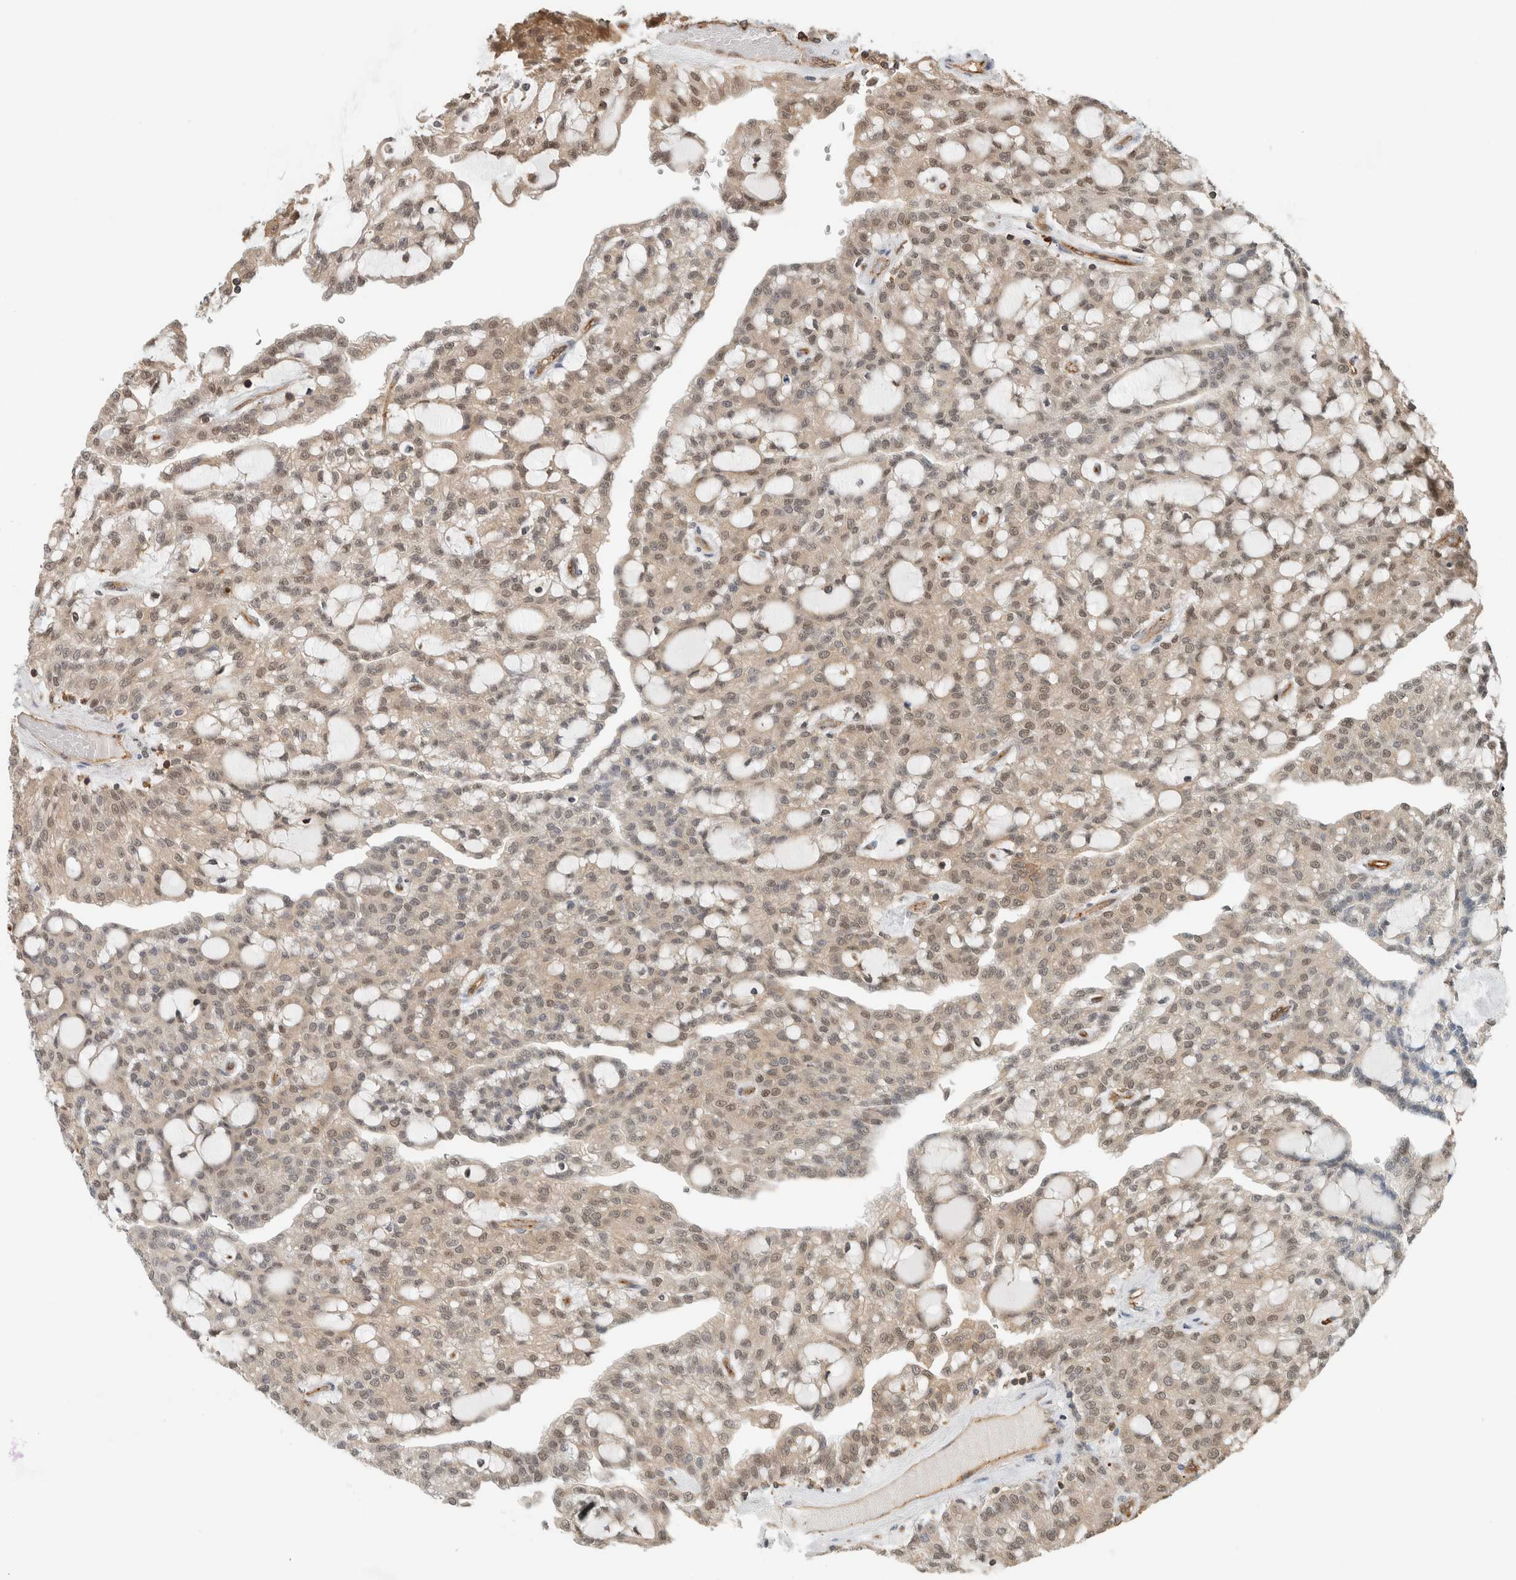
{"staining": {"intensity": "weak", "quantity": ">75%", "location": "nuclear"}, "tissue": "renal cancer", "cell_type": "Tumor cells", "image_type": "cancer", "snomed": [{"axis": "morphology", "description": "Adenocarcinoma, NOS"}, {"axis": "topography", "description": "Kidney"}], "caption": "Brown immunohistochemical staining in adenocarcinoma (renal) demonstrates weak nuclear staining in approximately >75% of tumor cells.", "gene": "PFDN4", "patient": {"sex": "male", "age": 63}}